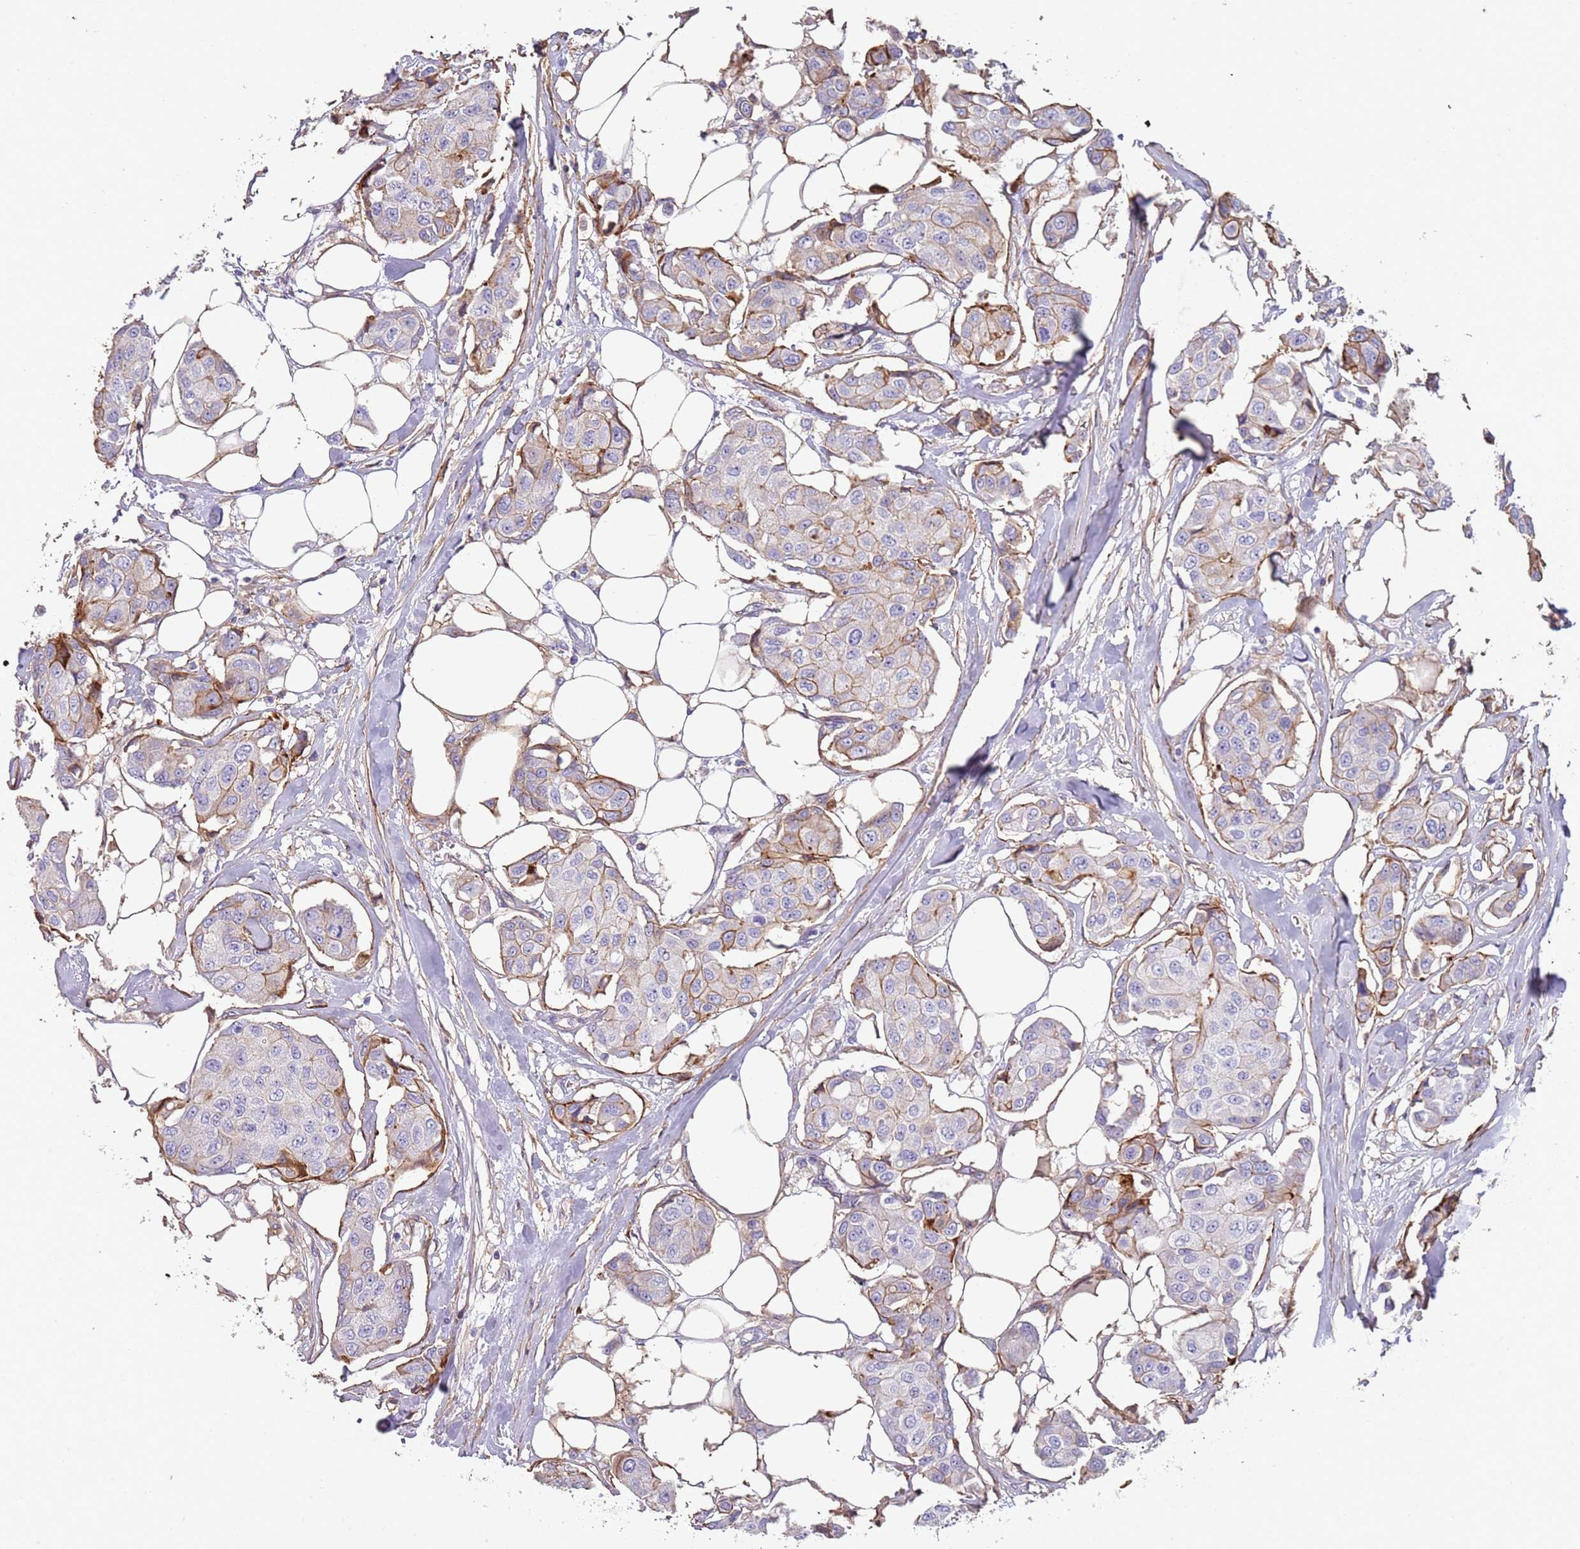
{"staining": {"intensity": "weak", "quantity": "<25%", "location": "cytoplasmic/membranous"}, "tissue": "breast cancer", "cell_type": "Tumor cells", "image_type": "cancer", "snomed": [{"axis": "morphology", "description": "Duct carcinoma"}, {"axis": "topography", "description": "Breast"}, {"axis": "topography", "description": "Lymph node"}], "caption": "This is an immunohistochemistry (IHC) histopathology image of human breast intraductal carcinoma. There is no positivity in tumor cells.", "gene": "NBPF3", "patient": {"sex": "female", "age": 80}}